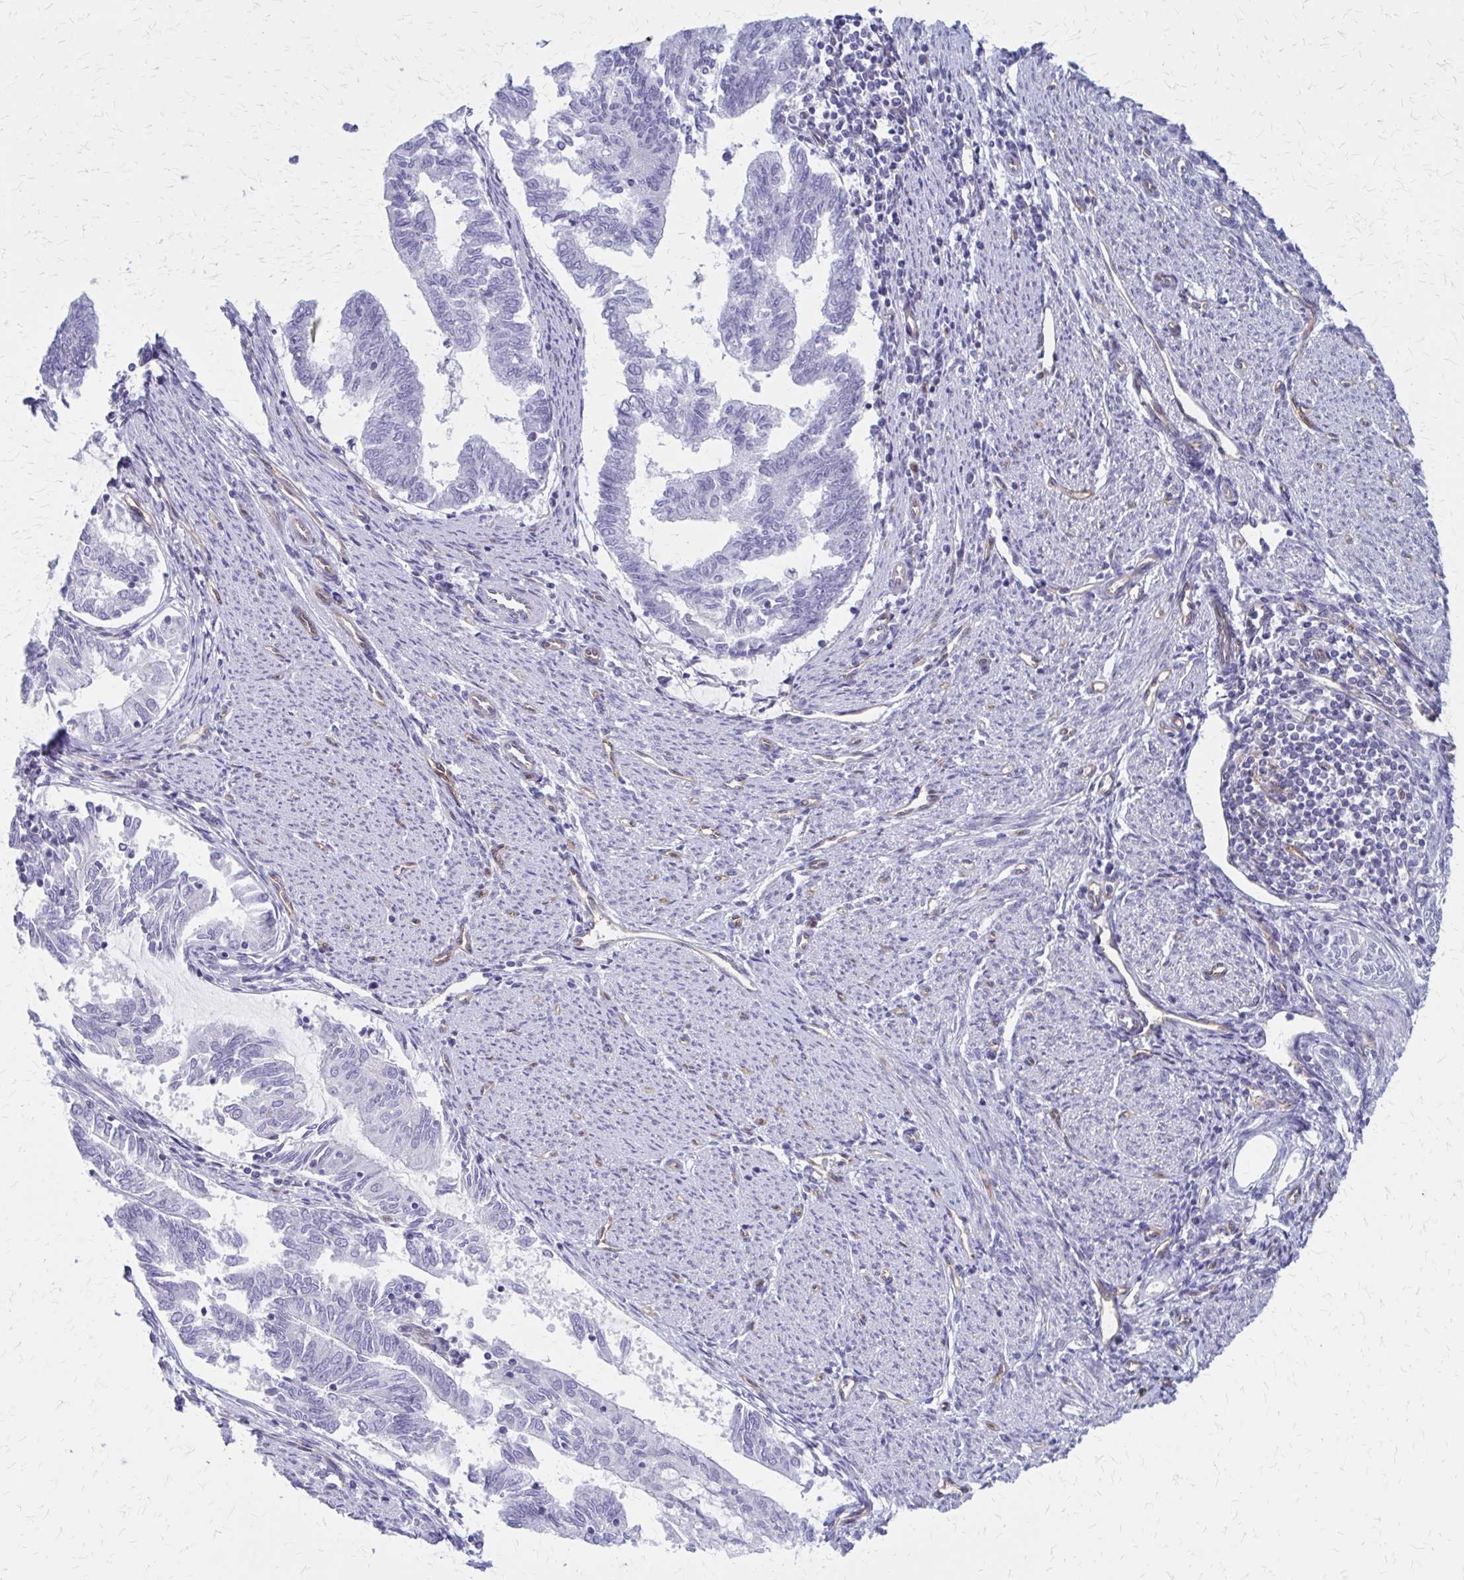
{"staining": {"intensity": "negative", "quantity": "none", "location": "none"}, "tissue": "endometrial cancer", "cell_type": "Tumor cells", "image_type": "cancer", "snomed": [{"axis": "morphology", "description": "Adenocarcinoma, NOS"}, {"axis": "topography", "description": "Endometrium"}], "caption": "This image is of adenocarcinoma (endometrial) stained with immunohistochemistry (IHC) to label a protein in brown with the nuclei are counter-stained blue. There is no expression in tumor cells. (DAB (3,3'-diaminobenzidine) IHC, high magnification).", "gene": "CLIC2", "patient": {"sex": "female", "age": 79}}